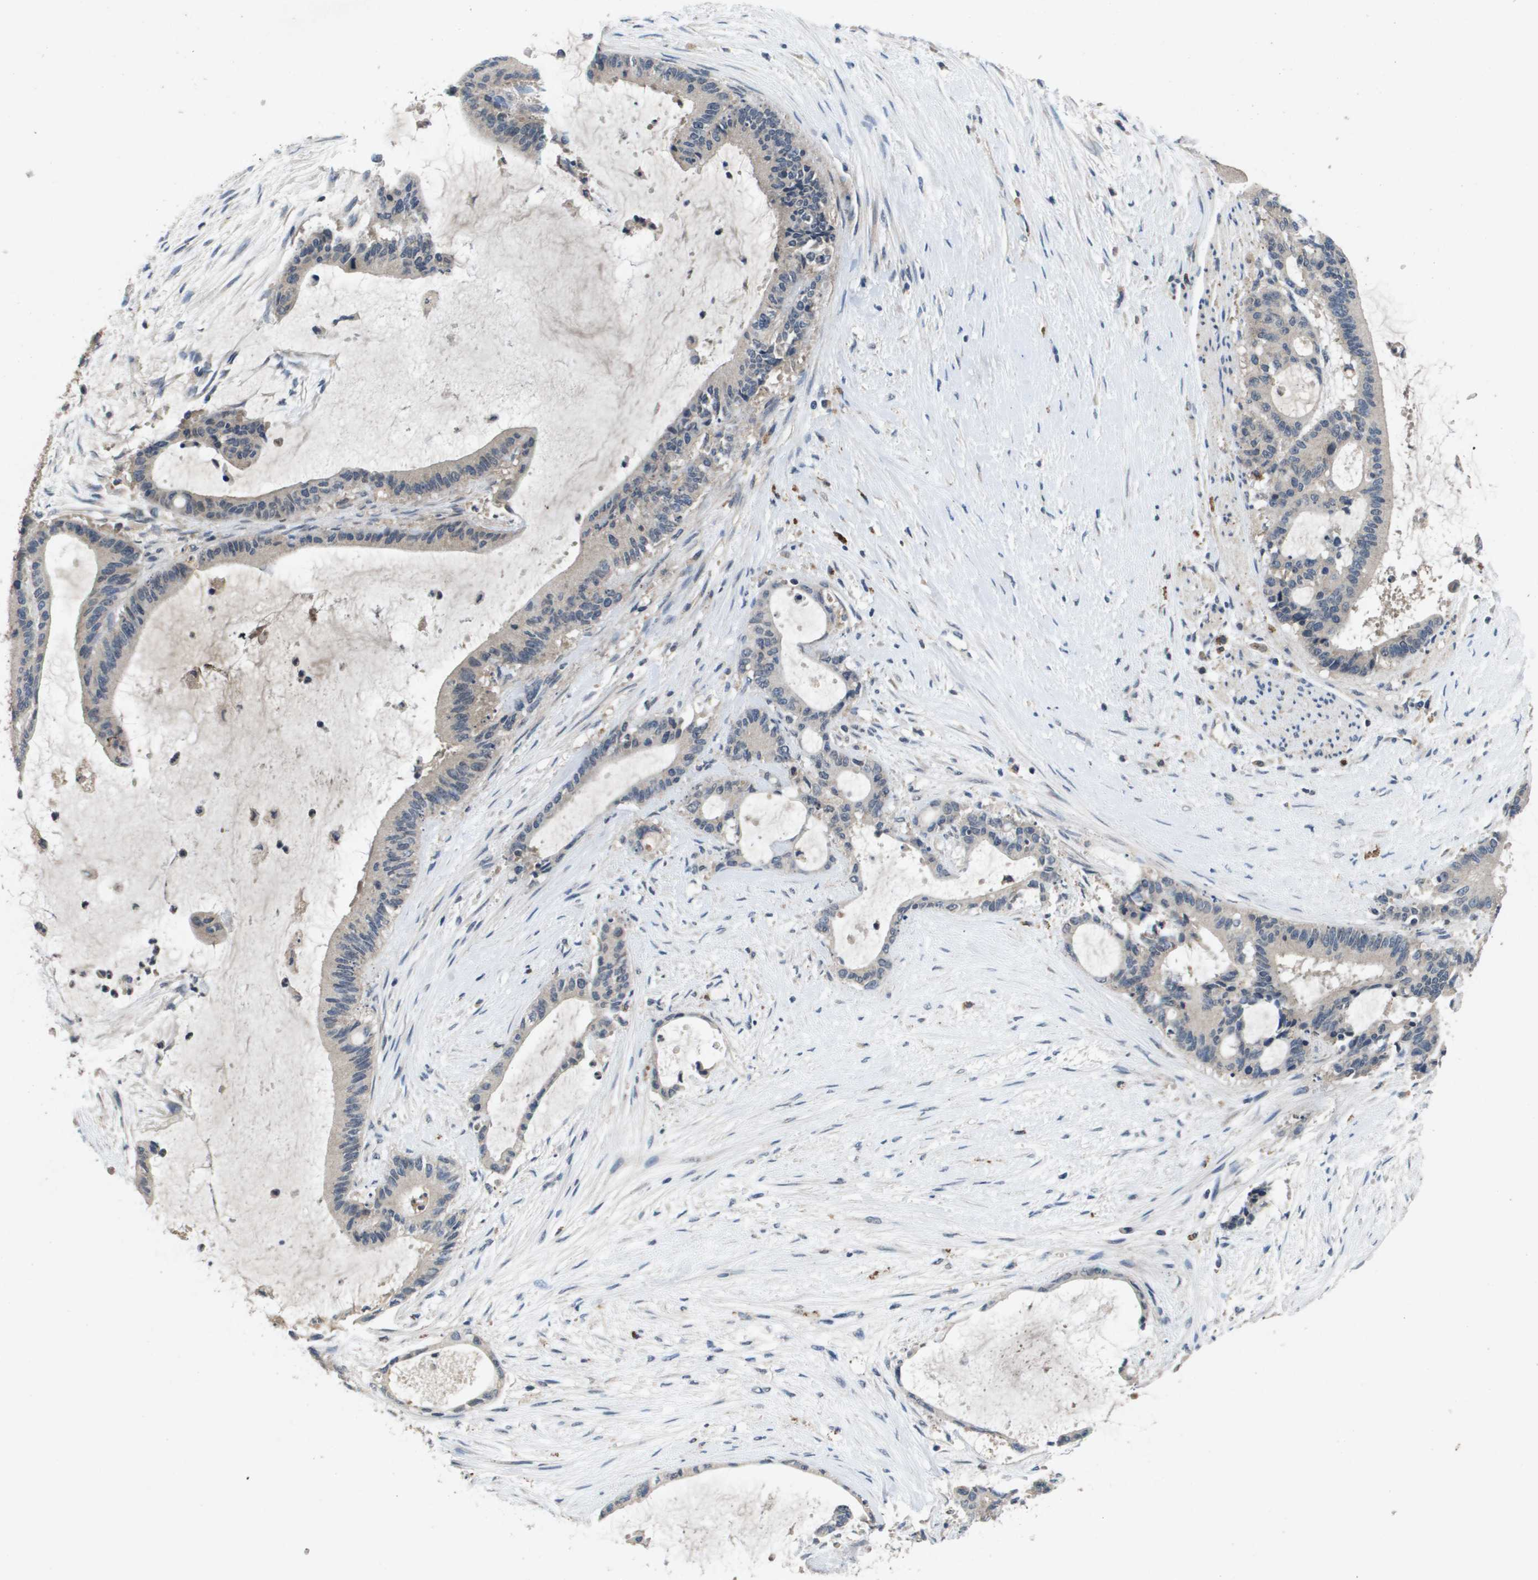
{"staining": {"intensity": "negative", "quantity": "none", "location": "none"}, "tissue": "liver cancer", "cell_type": "Tumor cells", "image_type": "cancer", "snomed": [{"axis": "morphology", "description": "Cholangiocarcinoma"}, {"axis": "topography", "description": "Liver"}], "caption": "Protein analysis of liver cancer (cholangiocarcinoma) demonstrates no significant staining in tumor cells.", "gene": "PROC", "patient": {"sex": "female", "age": 73}}